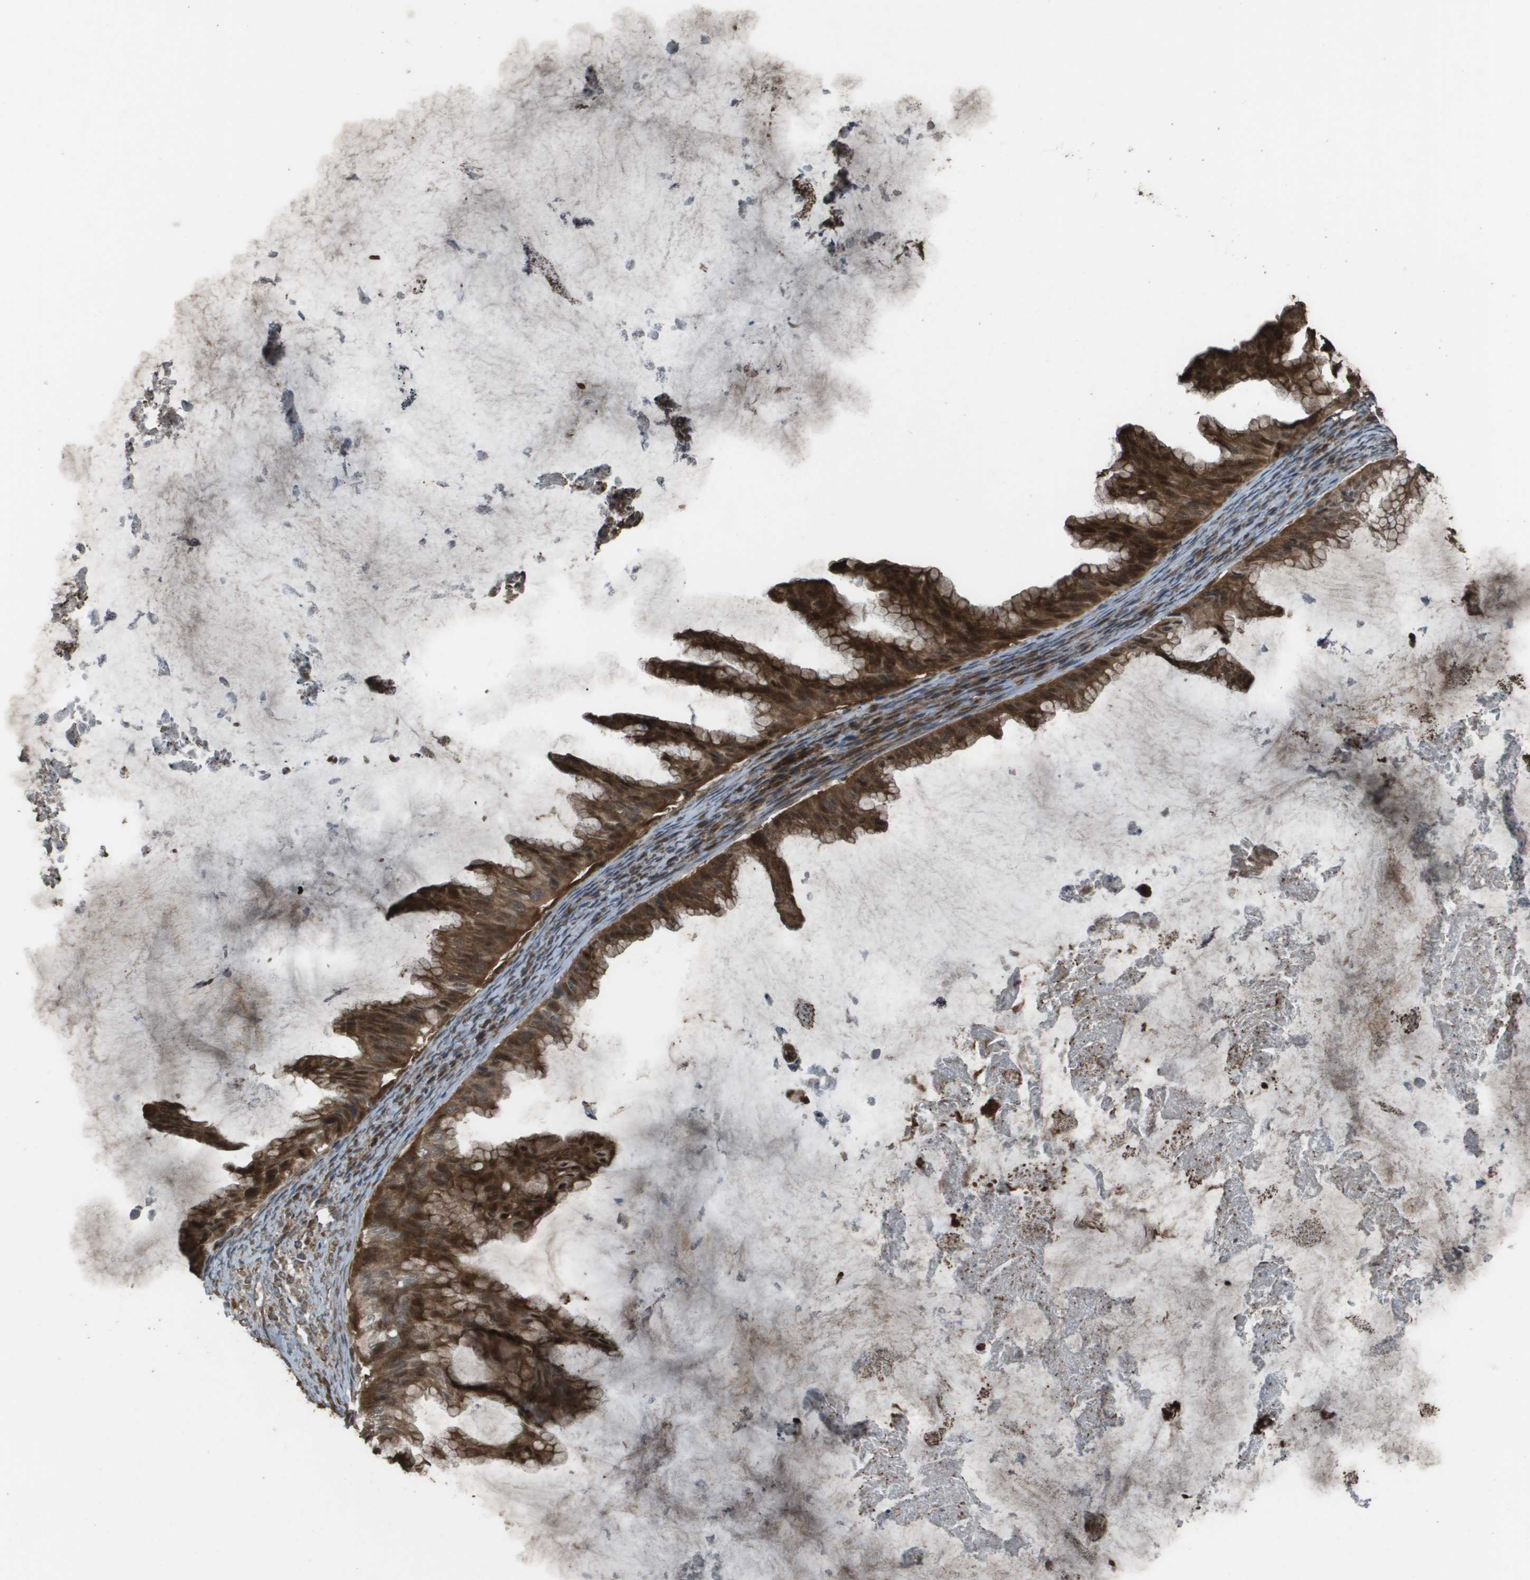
{"staining": {"intensity": "strong", "quantity": ">75%", "location": "cytoplasmic/membranous"}, "tissue": "ovarian cancer", "cell_type": "Tumor cells", "image_type": "cancer", "snomed": [{"axis": "morphology", "description": "Cystadenocarcinoma, mucinous, NOS"}, {"axis": "topography", "description": "Ovary"}], "caption": "An immunohistochemistry histopathology image of neoplastic tissue is shown. Protein staining in brown labels strong cytoplasmic/membranous positivity in ovarian mucinous cystadenocarcinoma within tumor cells.", "gene": "FIG4", "patient": {"sex": "female", "age": 61}}